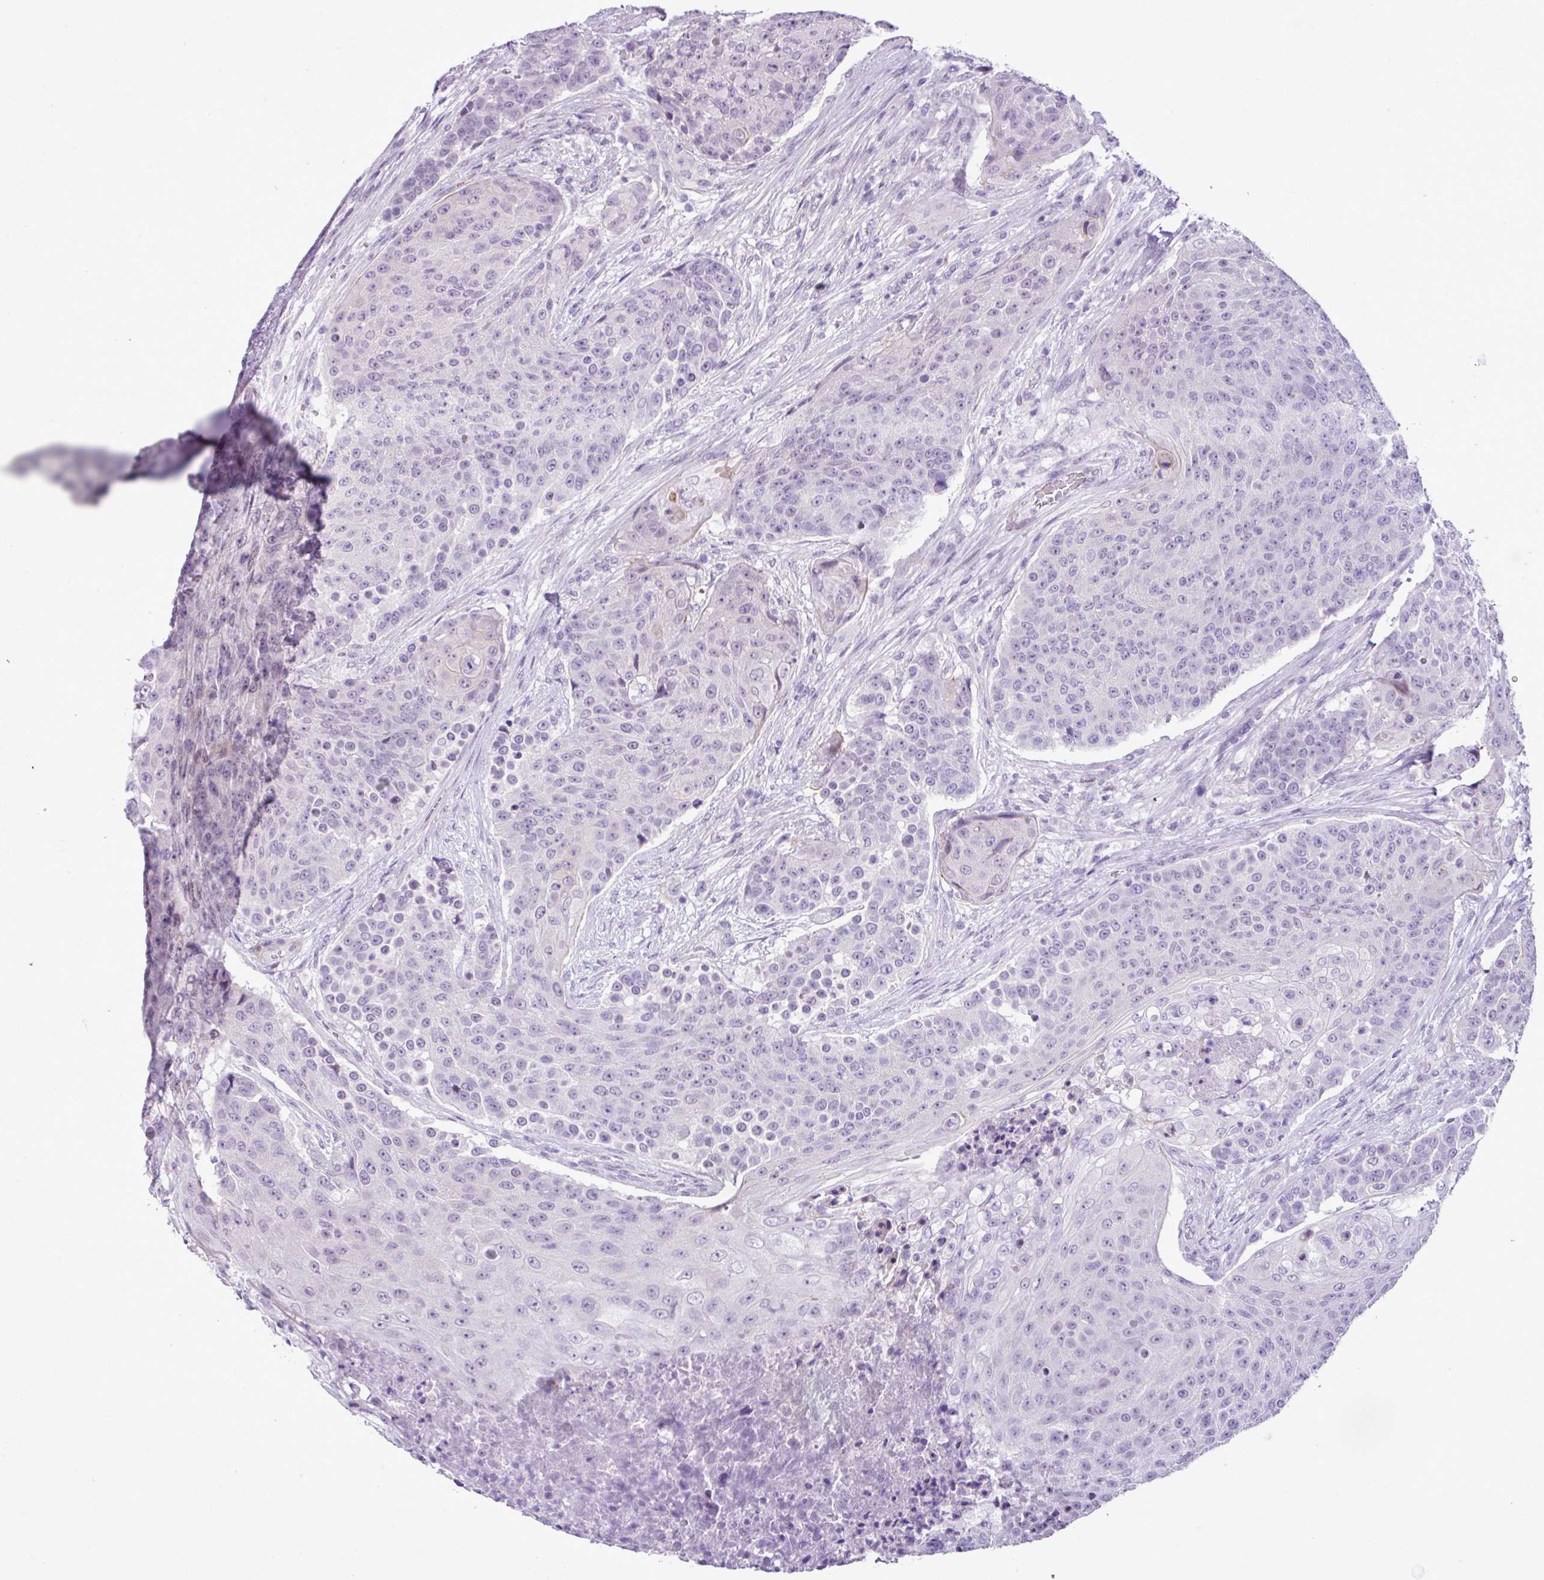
{"staining": {"intensity": "negative", "quantity": "none", "location": "none"}, "tissue": "urothelial cancer", "cell_type": "Tumor cells", "image_type": "cancer", "snomed": [{"axis": "morphology", "description": "Urothelial carcinoma, High grade"}, {"axis": "topography", "description": "Urinary bladder"}], "caption": "This is a micrograph of immunohistochemistry (IHC) staining of urothelial carcinoma (high-grade), which shows no positivity in tumor cells.", "gene": "YLPM1", "patient": {"sex": "female", "age": 63}}